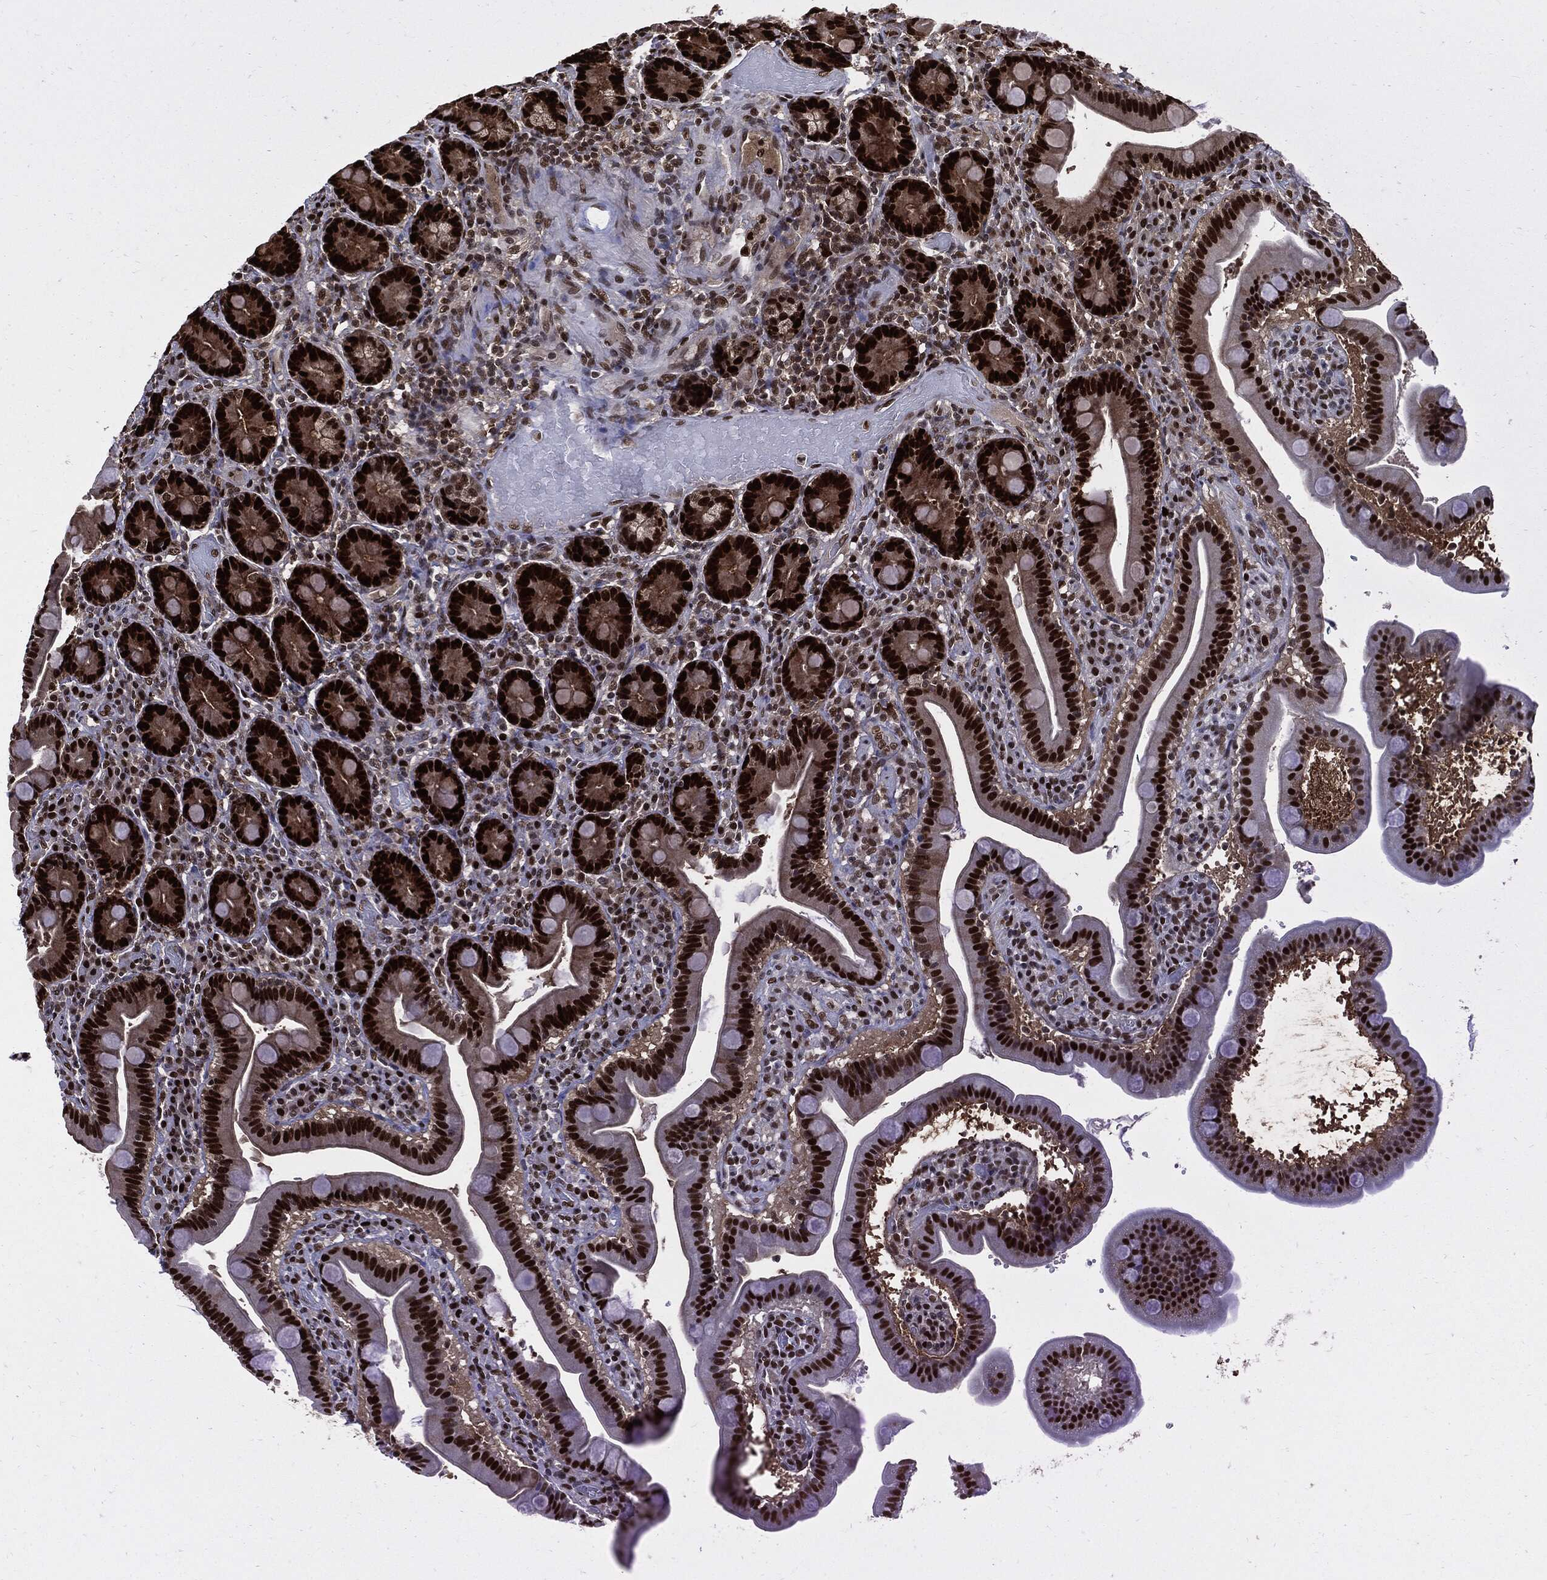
{"staining": {"intensity": "strong", "quantity": ">75%", "location": "nuclear"}, "tissue": "small intestine", "cell_type": "Glandular cells", "image_type": "normal", "snomed": [{"axis": "morphology", "description": "Normal tissue, NOS"}, {"axis": "topography", "description": "Small intestine"}], "caption": "A high-resolution photomicrograph shows immunohistochemistry staining of normal small intestine, which reveals strong nuclear positivity in approximately >75% of glandular cells.", "gene": "PCNA", "patient": {"sex": "male", "age": 66}}